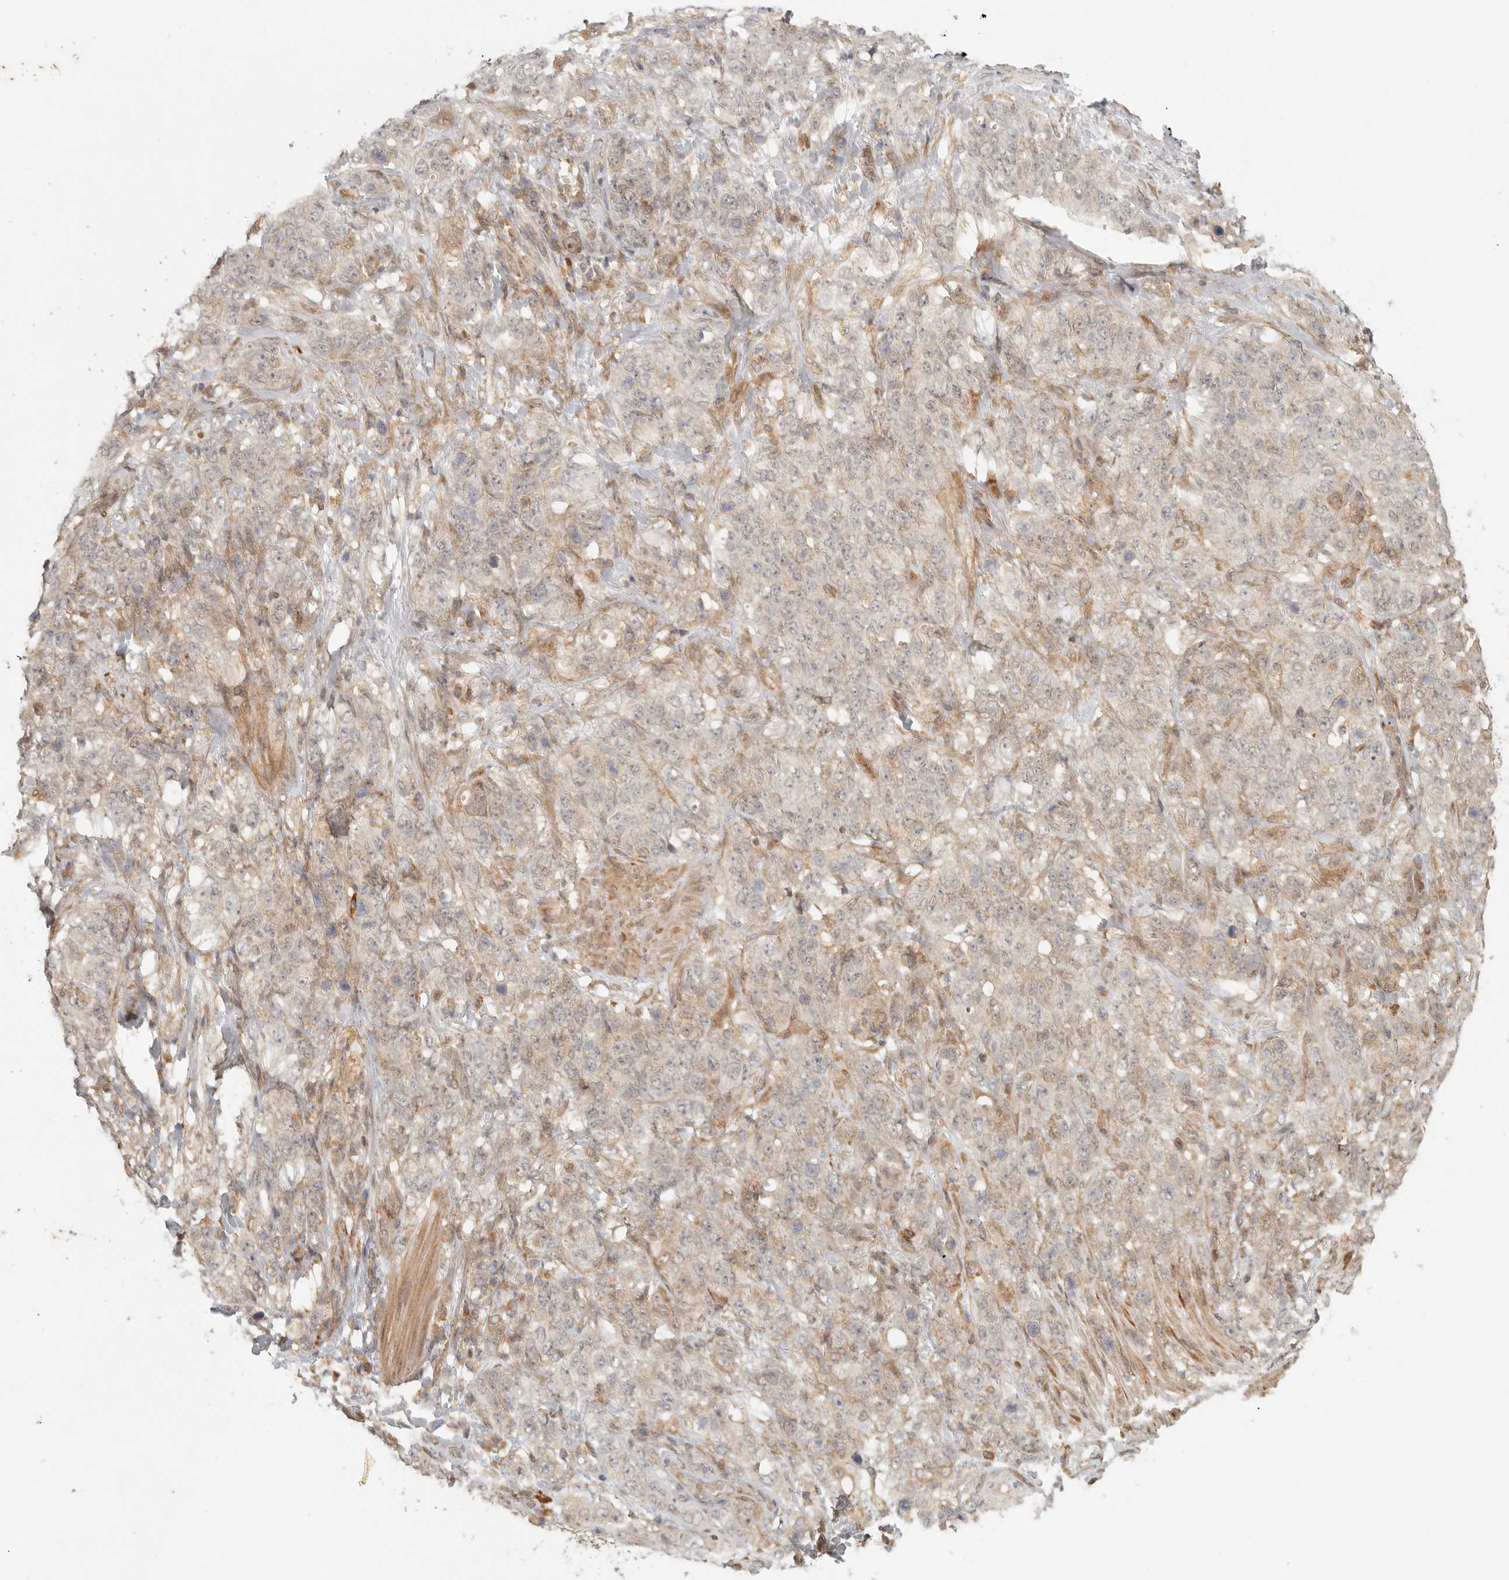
{"staining": {"intensity": "weak", "quantity": "25%-75%", "location": "cytoplasmic/membranous"}, "tissue": "stomach cancer", "cell_type": "Tumor cells", "image_type": "cancer", "snomed": [{"axis": "morphology", "description": "Adenocarcinoma, NOS"}, {"axis": "topography", "description": "Stomach"}], "caption": "Brown immunohistochemical staining in human stomach adenocarcinoma demonstrates weak cytoplasmic/membranous staining in approximately 25%-75% of tumor cells.", "gene": "AHDC1", "patient": {"sex": "male", "age": 48}}